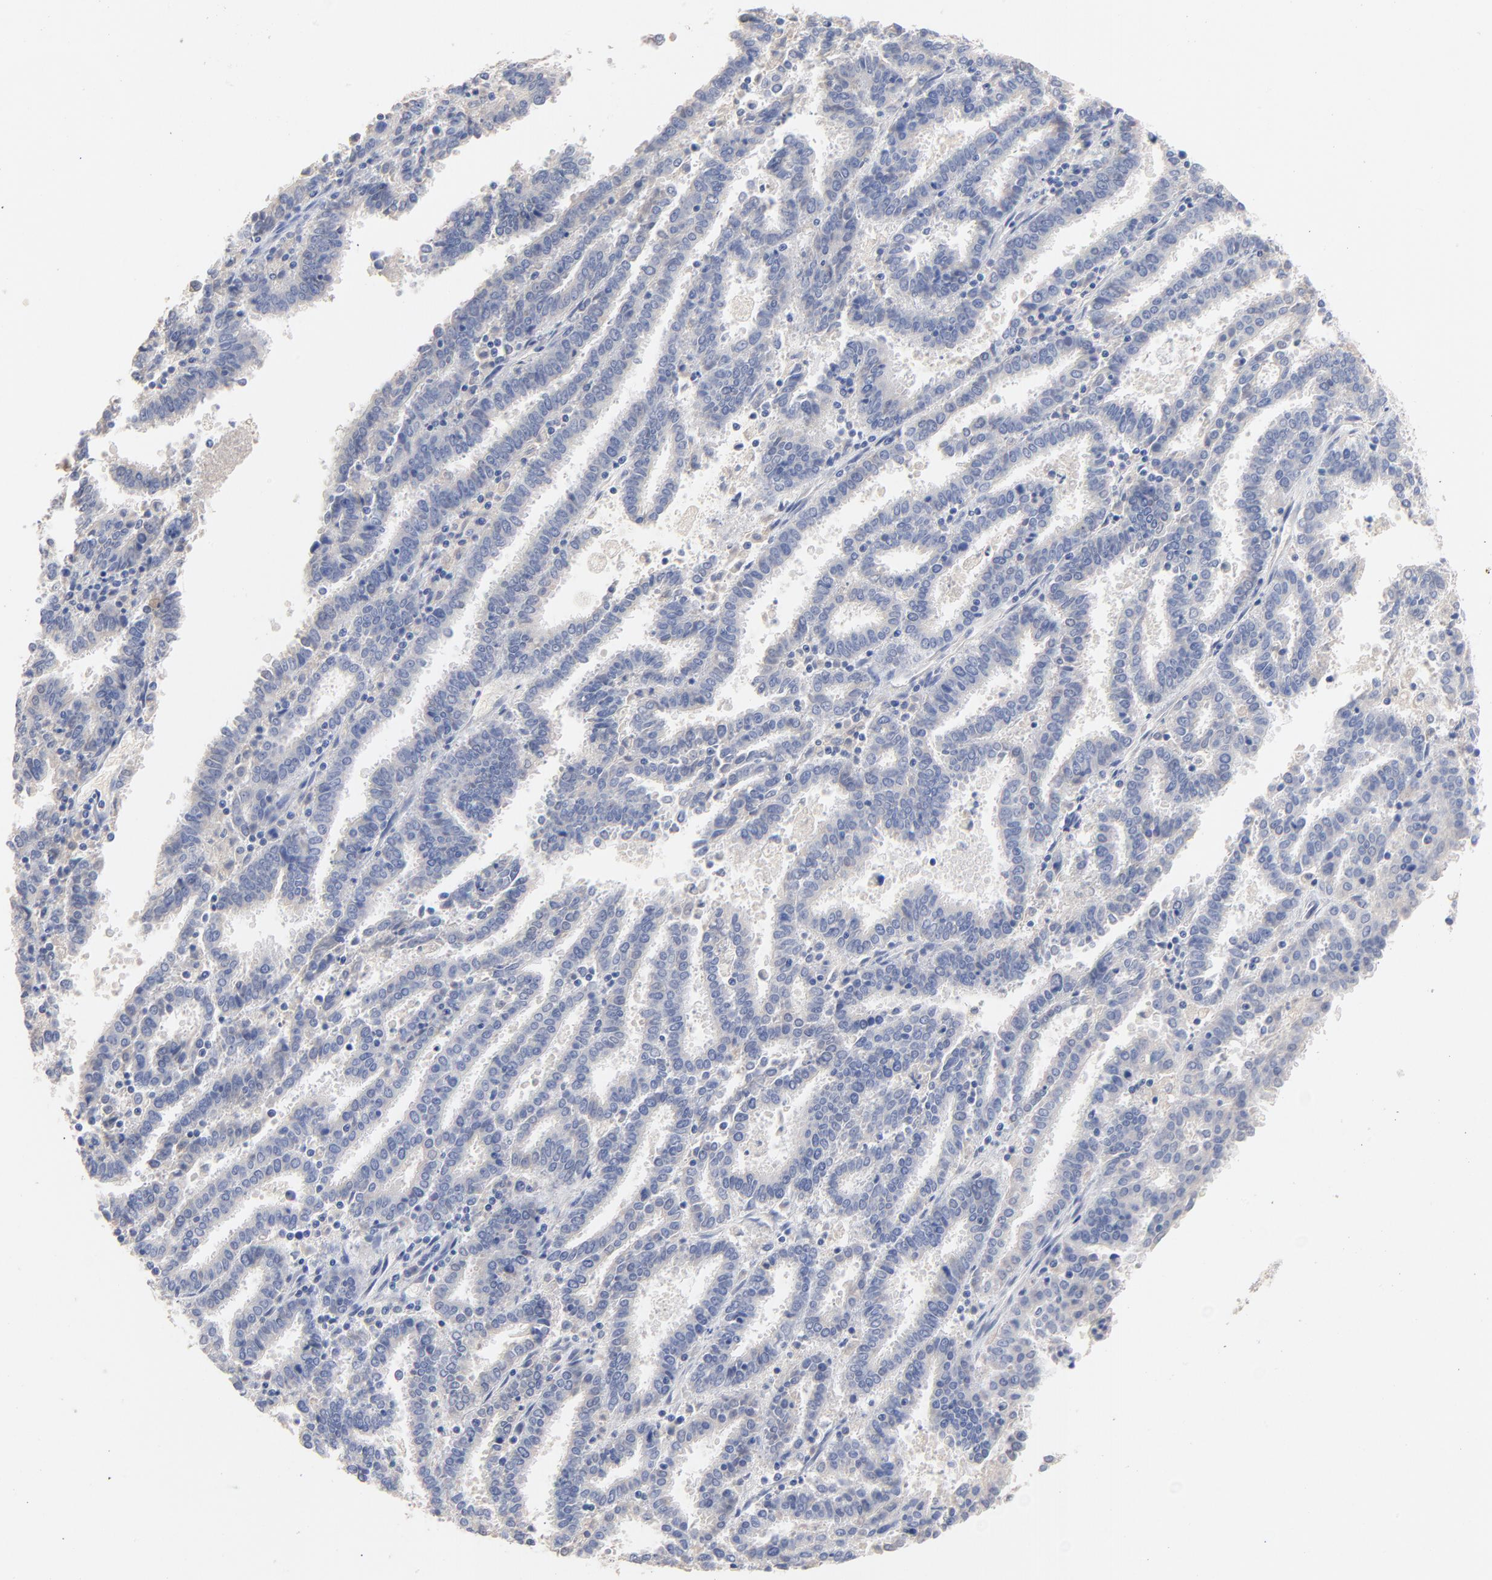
{"staining": {"intensity": "negative", "quantity": "none", "location": "none"}, "tissue": "endometrial cancer", "cell_type": "Tumor cells", "image_type": "cancer", "snomed": [{"axis": "morphology", "description": "Adenocarcinoma, NOS"}, {"axis": "topography", "description": "Uterus"}], "caption": "The histopathology image reveals no staining of tumor cells in adenocarcinoma (endometrial). Nuclei are stained in blue.", "gene": "CPS1", "patient": {"sex": "female", "age": 83}}